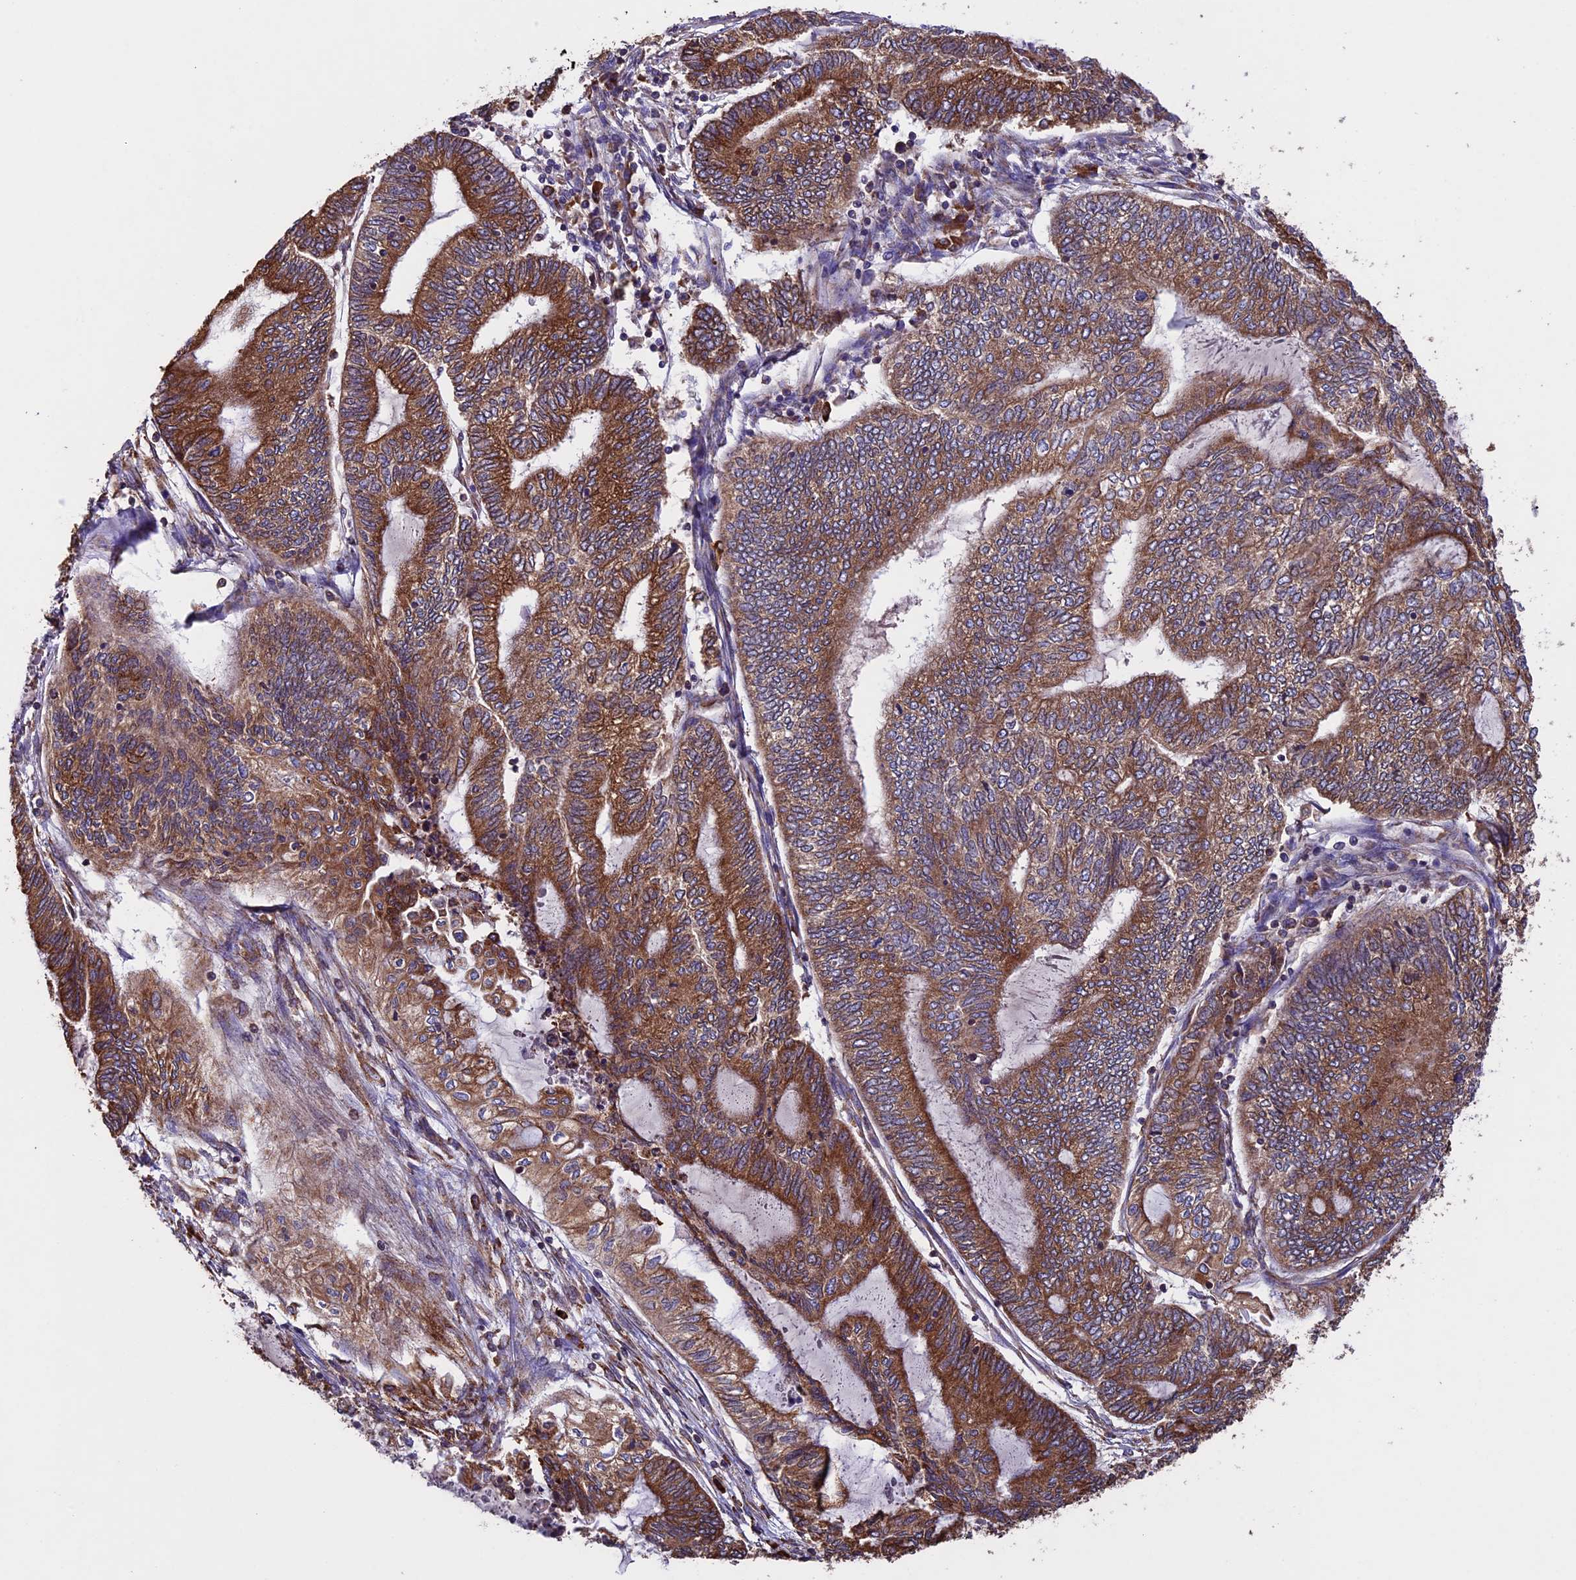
{"staining": {"intensity": "strong", "quantity": ">75%", "location": "cytoplasmic/membranous"}, "tissue": "endometrial cancer", "cell_type": "Tumor cells", "image_type": "cancer", "snomed": [{"axis": "morphology", "description": "Adenocarcinoma, NOS"}, {"axis": "topography", "description": "Uterus"}, {"axis": "topography", "description": "Endometrium"}], "caption": "The immunohistochemical stain shows strong cytoplasmic/membranous staining in tumor cells of endometrial cancer tissue.", "gene": "BTBD3", "patient": {"sex": "female", "age": 70}}